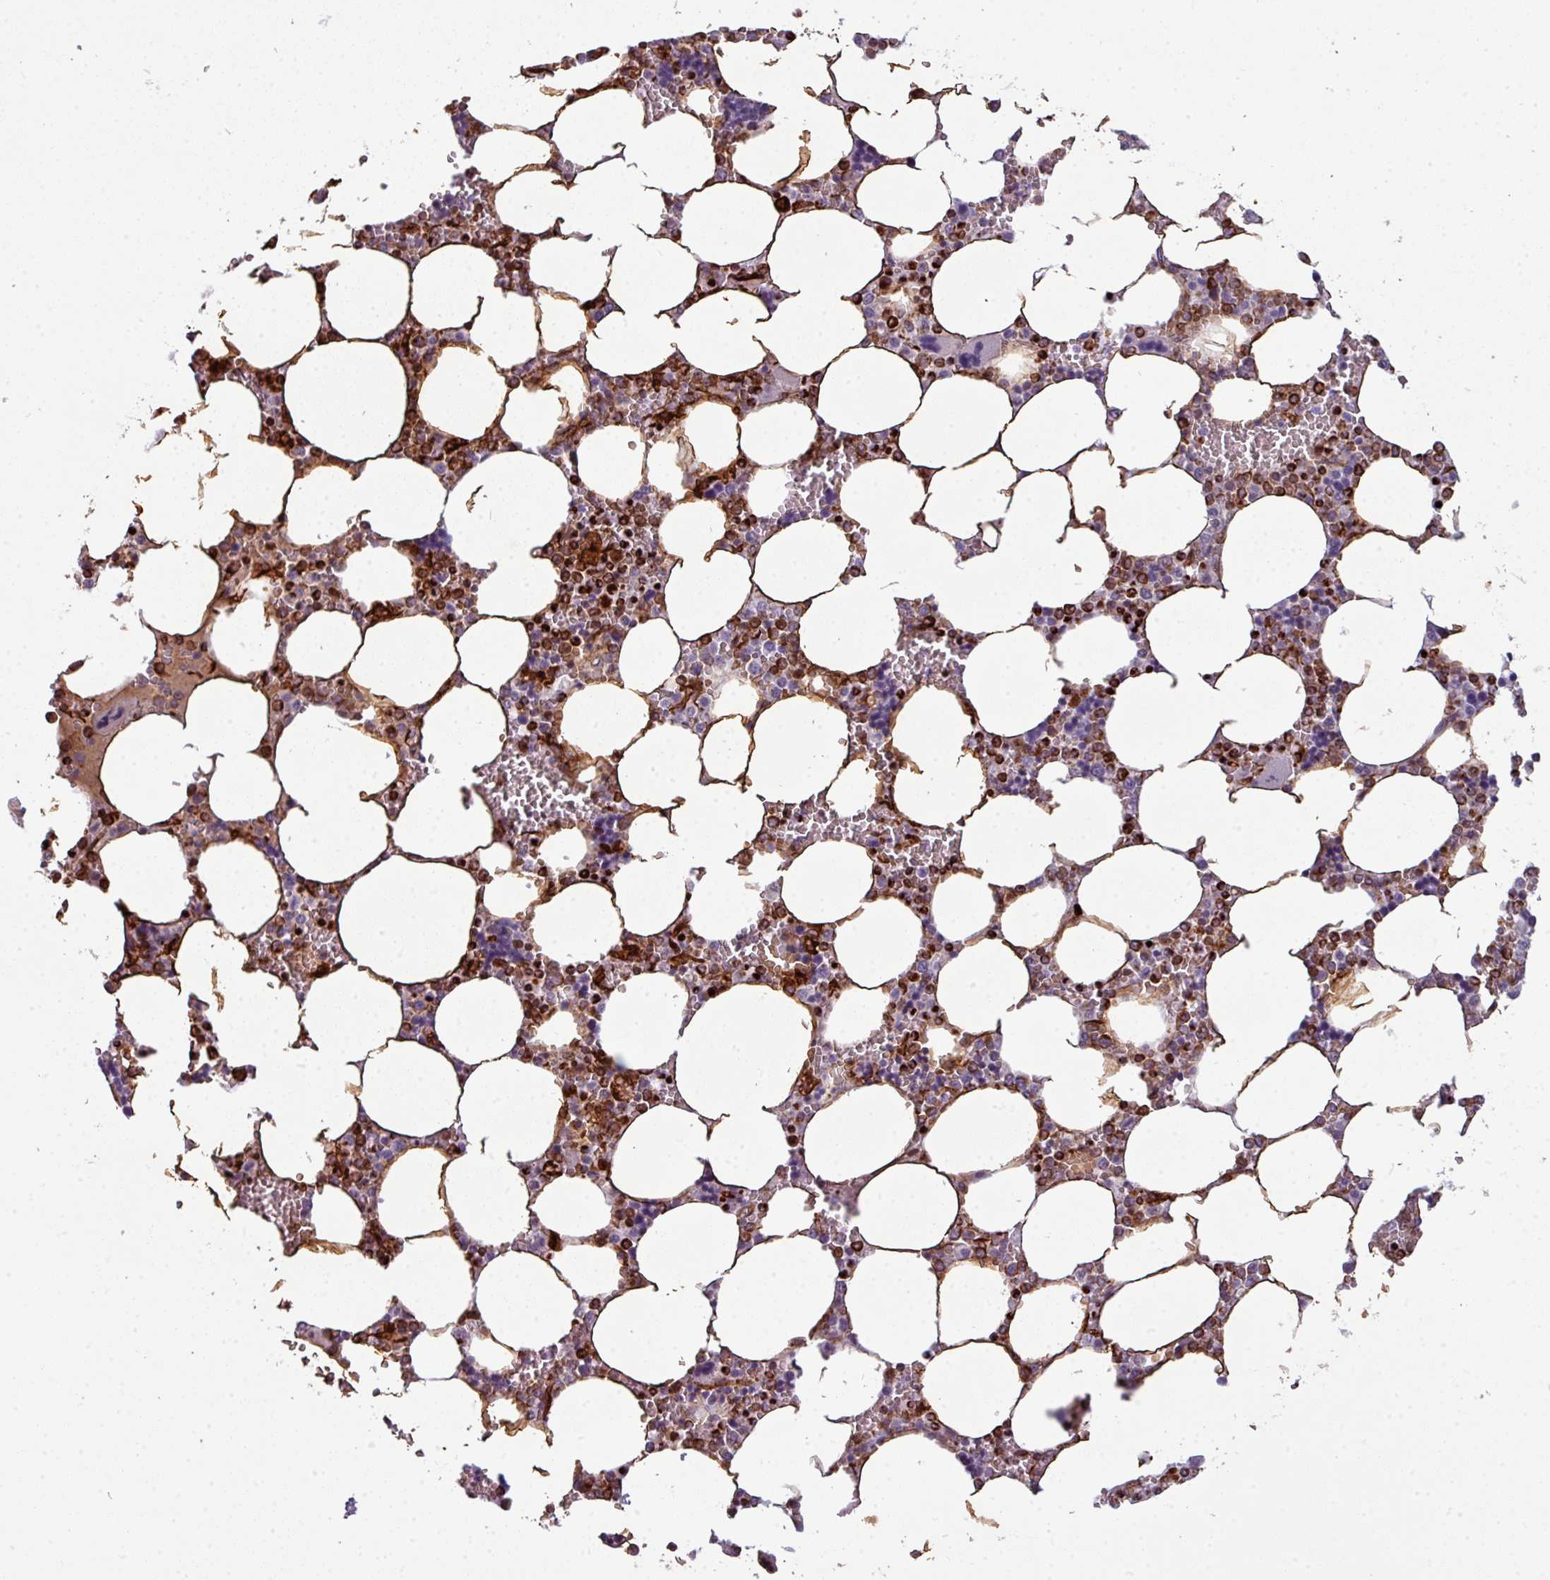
{"staining": {"intensity": "strong", "quantity": "25%-75%", "location": "cytoplasmic/membranous"}, "tissue": "bone marrow", "cell_type": "Hematopoietic cells", "image_type": "normal", "snomed": [{"axis": "morphology", "description": "Normal tissue, NOS"}, {"axis": "topography", "description": "Bone marrow"}], "caption": "Immunohistochemistry (IHC) staining of normal bone marrow, which exhibits high levels of strong cytoplasmic/membranous staining in about 25%-75% of hematopoietic cells indicating strong cytoplasmic/membranous protein expression. The staining was performed using DAB (brown) for protein detection and nuclei were counterstained in hematoxylin (blue).", "gene": "TMEFF1", "patient": {"sex": "male", "age": 64}}